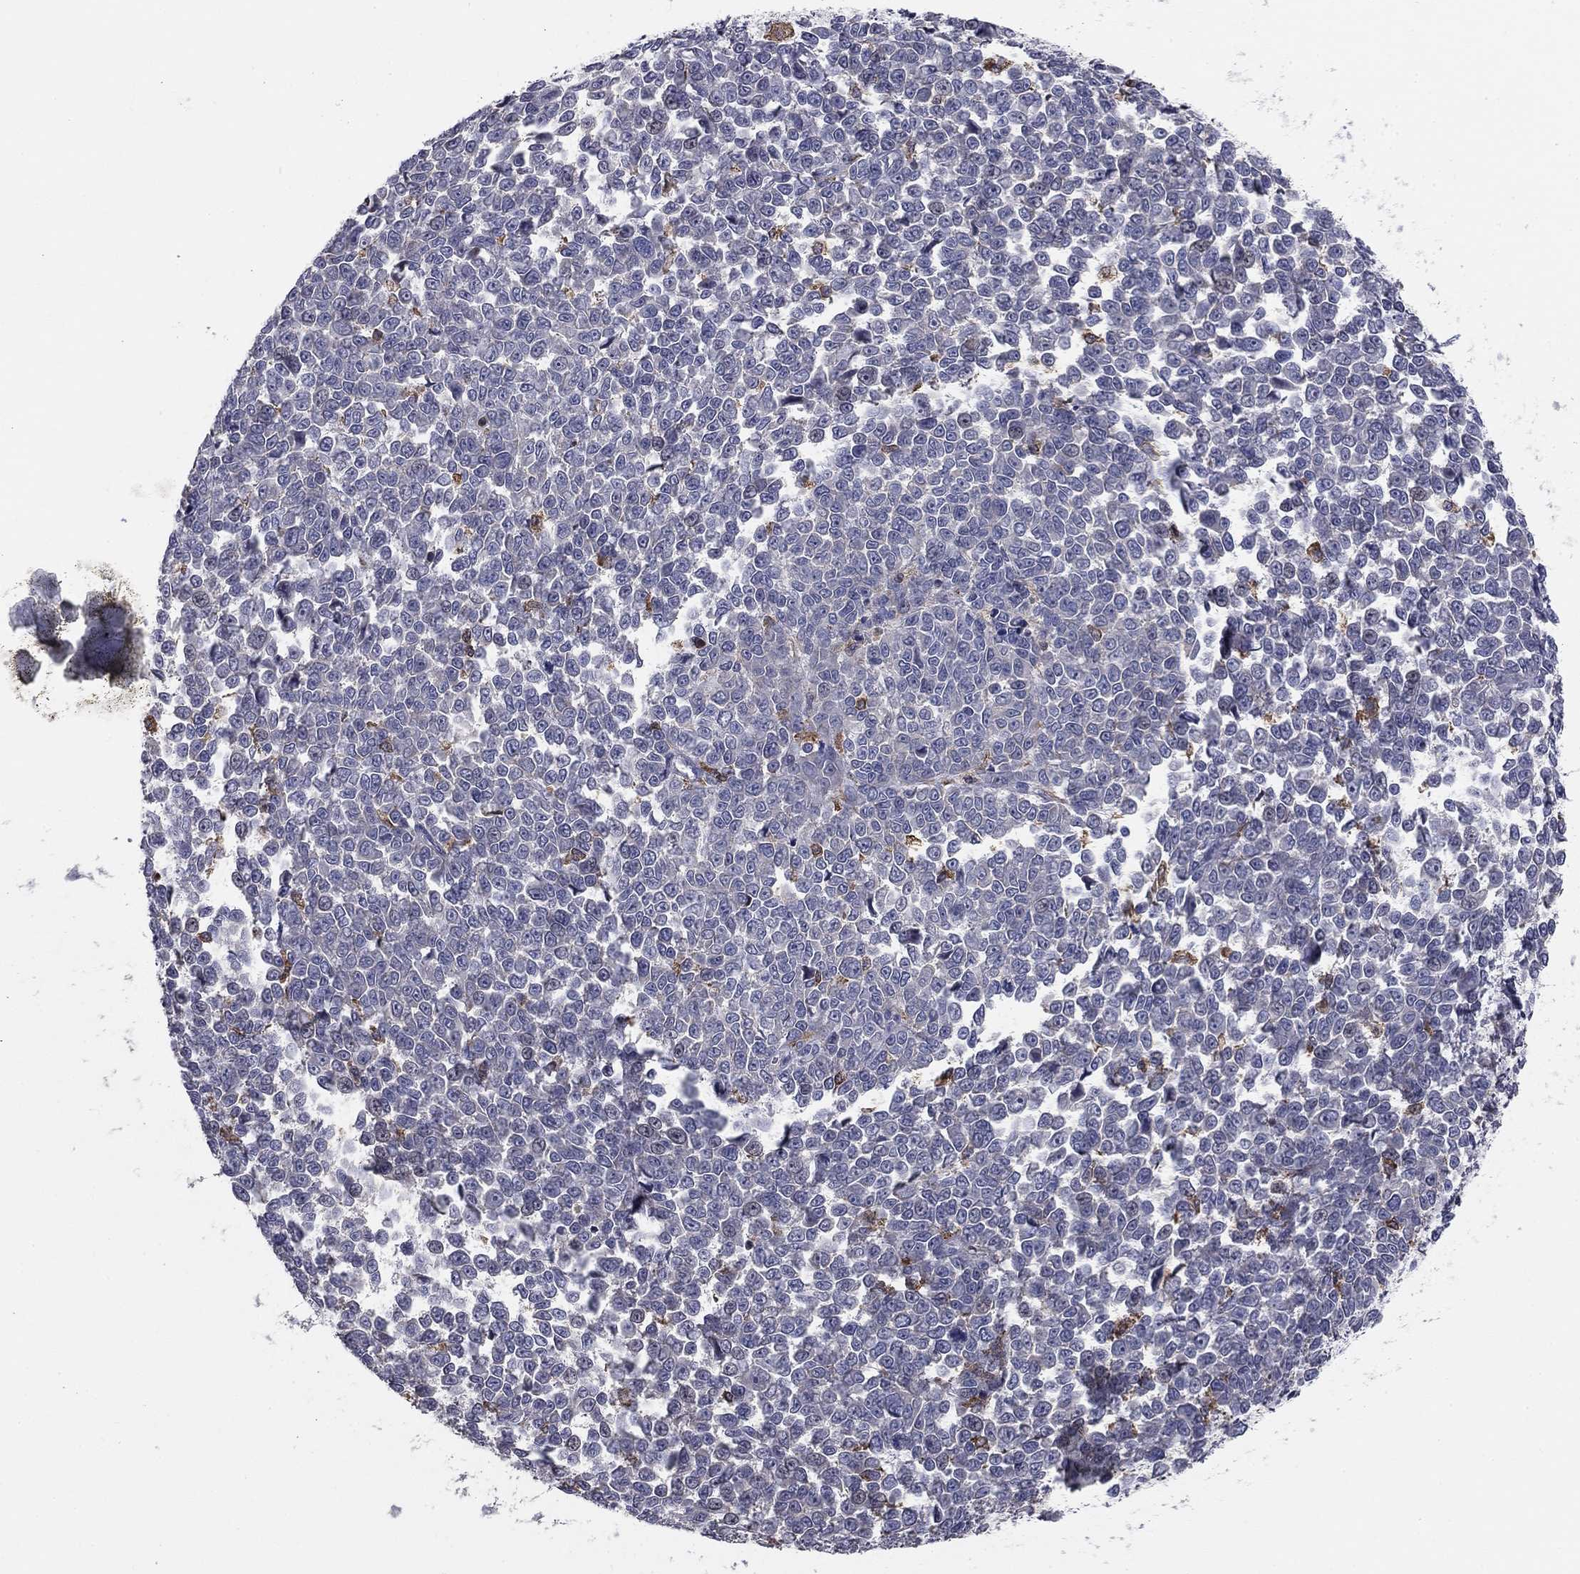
{"staining": {"intensity": "negative", "quantity": "none", "location": "none"}, "tissue": "melanoma", "cell_type": "Tumor cells", "image_type": "cancer", "snomed": [{"axis": "morphology", "description": "Malignant melanoma, NOS"}, {"axis": "topography", "description": "Skin"}], "caption": "A high-resolution histopathology image shows immunohistochemistry staining of malignant melanoma, which displays no significant staining in tumor cells.", "gene": "PLCB2", "patient": {"sex": "female", "age": 95}}